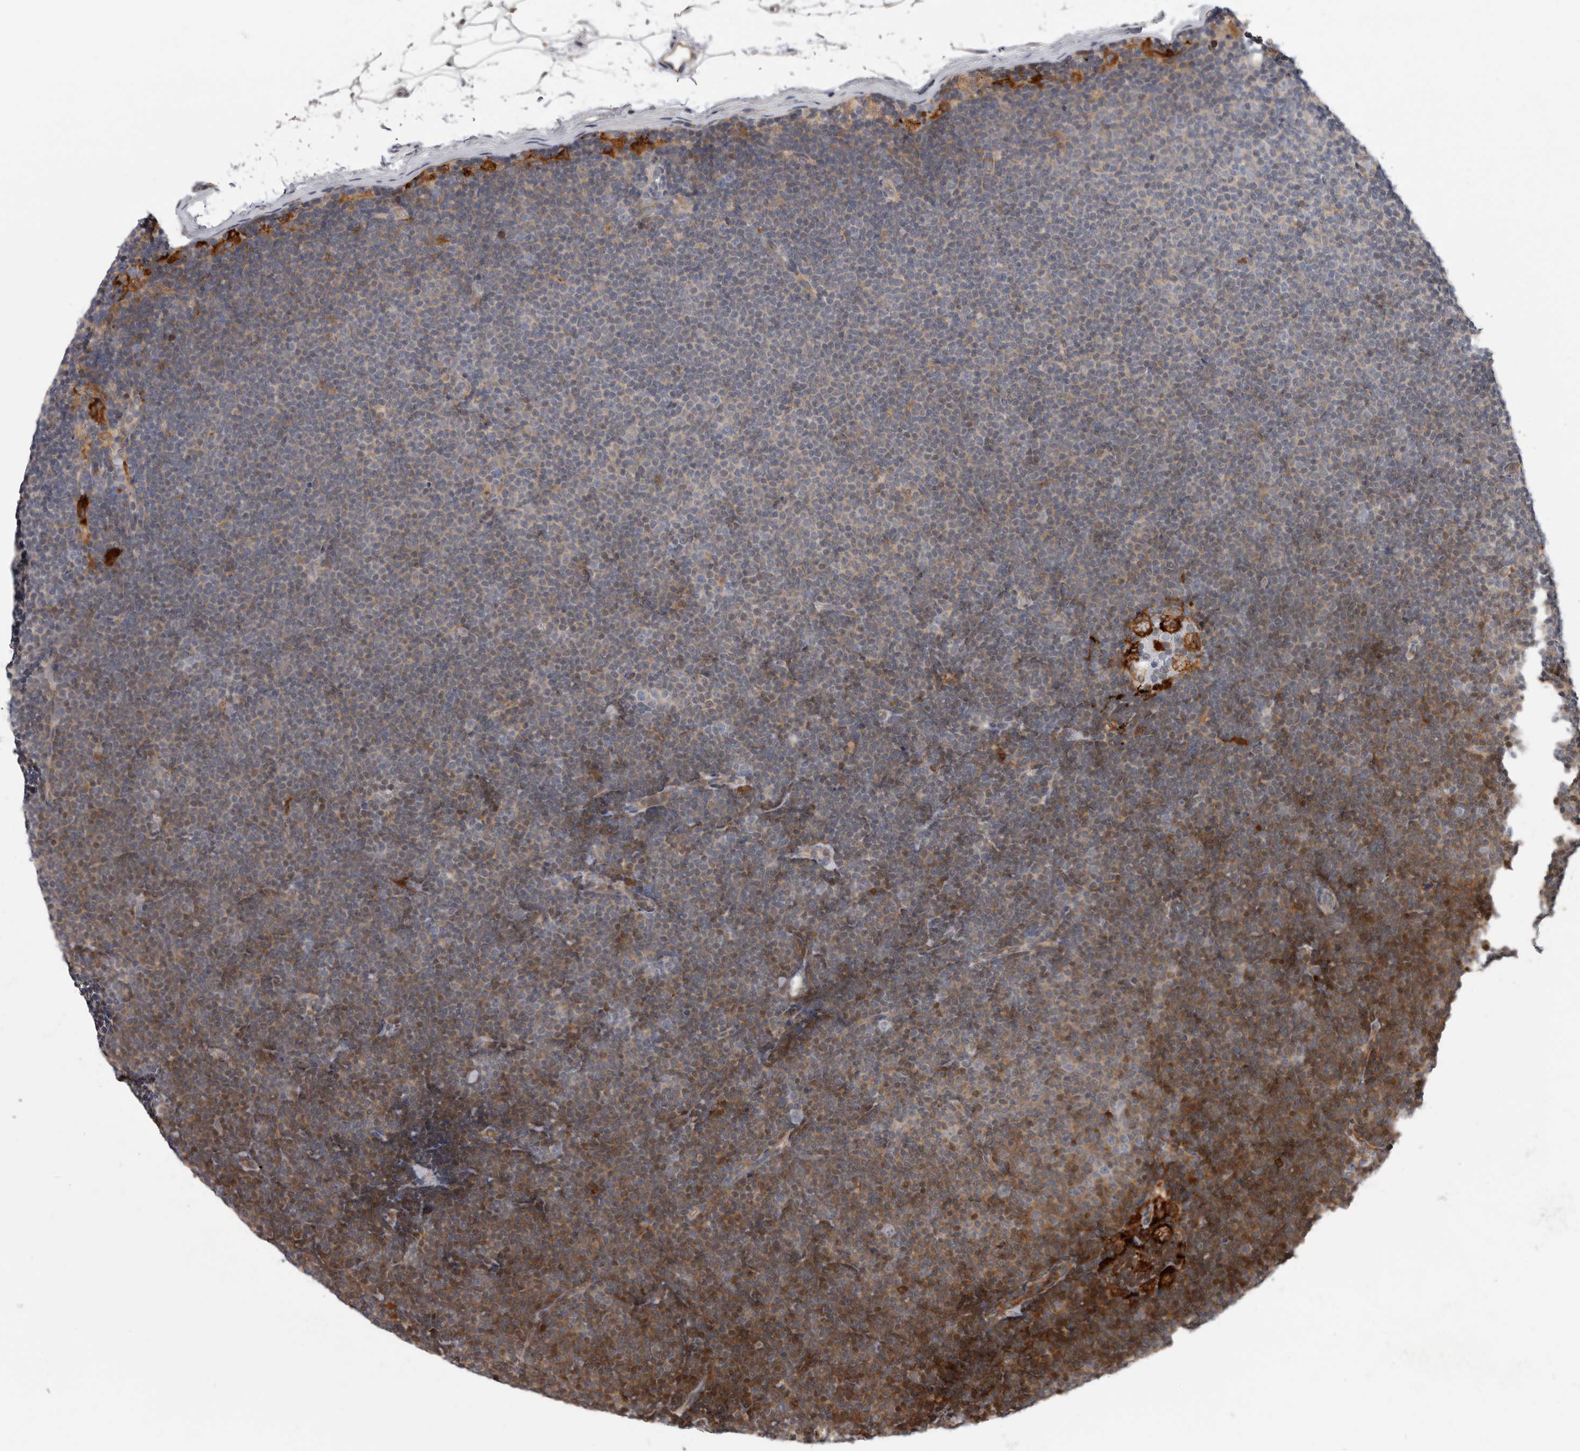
{"staining": {"intensity": "weak", "quantity": "<25%", "location": "cytoplasmic/membranous"}, "tissue": "lymphoma", "cell_type": "Tumor cells", "image_type": "cancer", "snomed": [{"axis": "morphology", "description": "Malignant lymphoma, non-Hodgkin's type, Low grade"}, {"axis": "topography", "description": "Lymph node"}], "caption": "IHC photomicrograph of neoplastic tissue: malignant lymphoma, non-Hodgkin's type (low-grade) stained with DAB (3,3'-diaminobenzidine) exhibits no significant protein staining in tumor cells.", "gene": "FGFR4", "patient": {"sex": "female", "age": 53}}